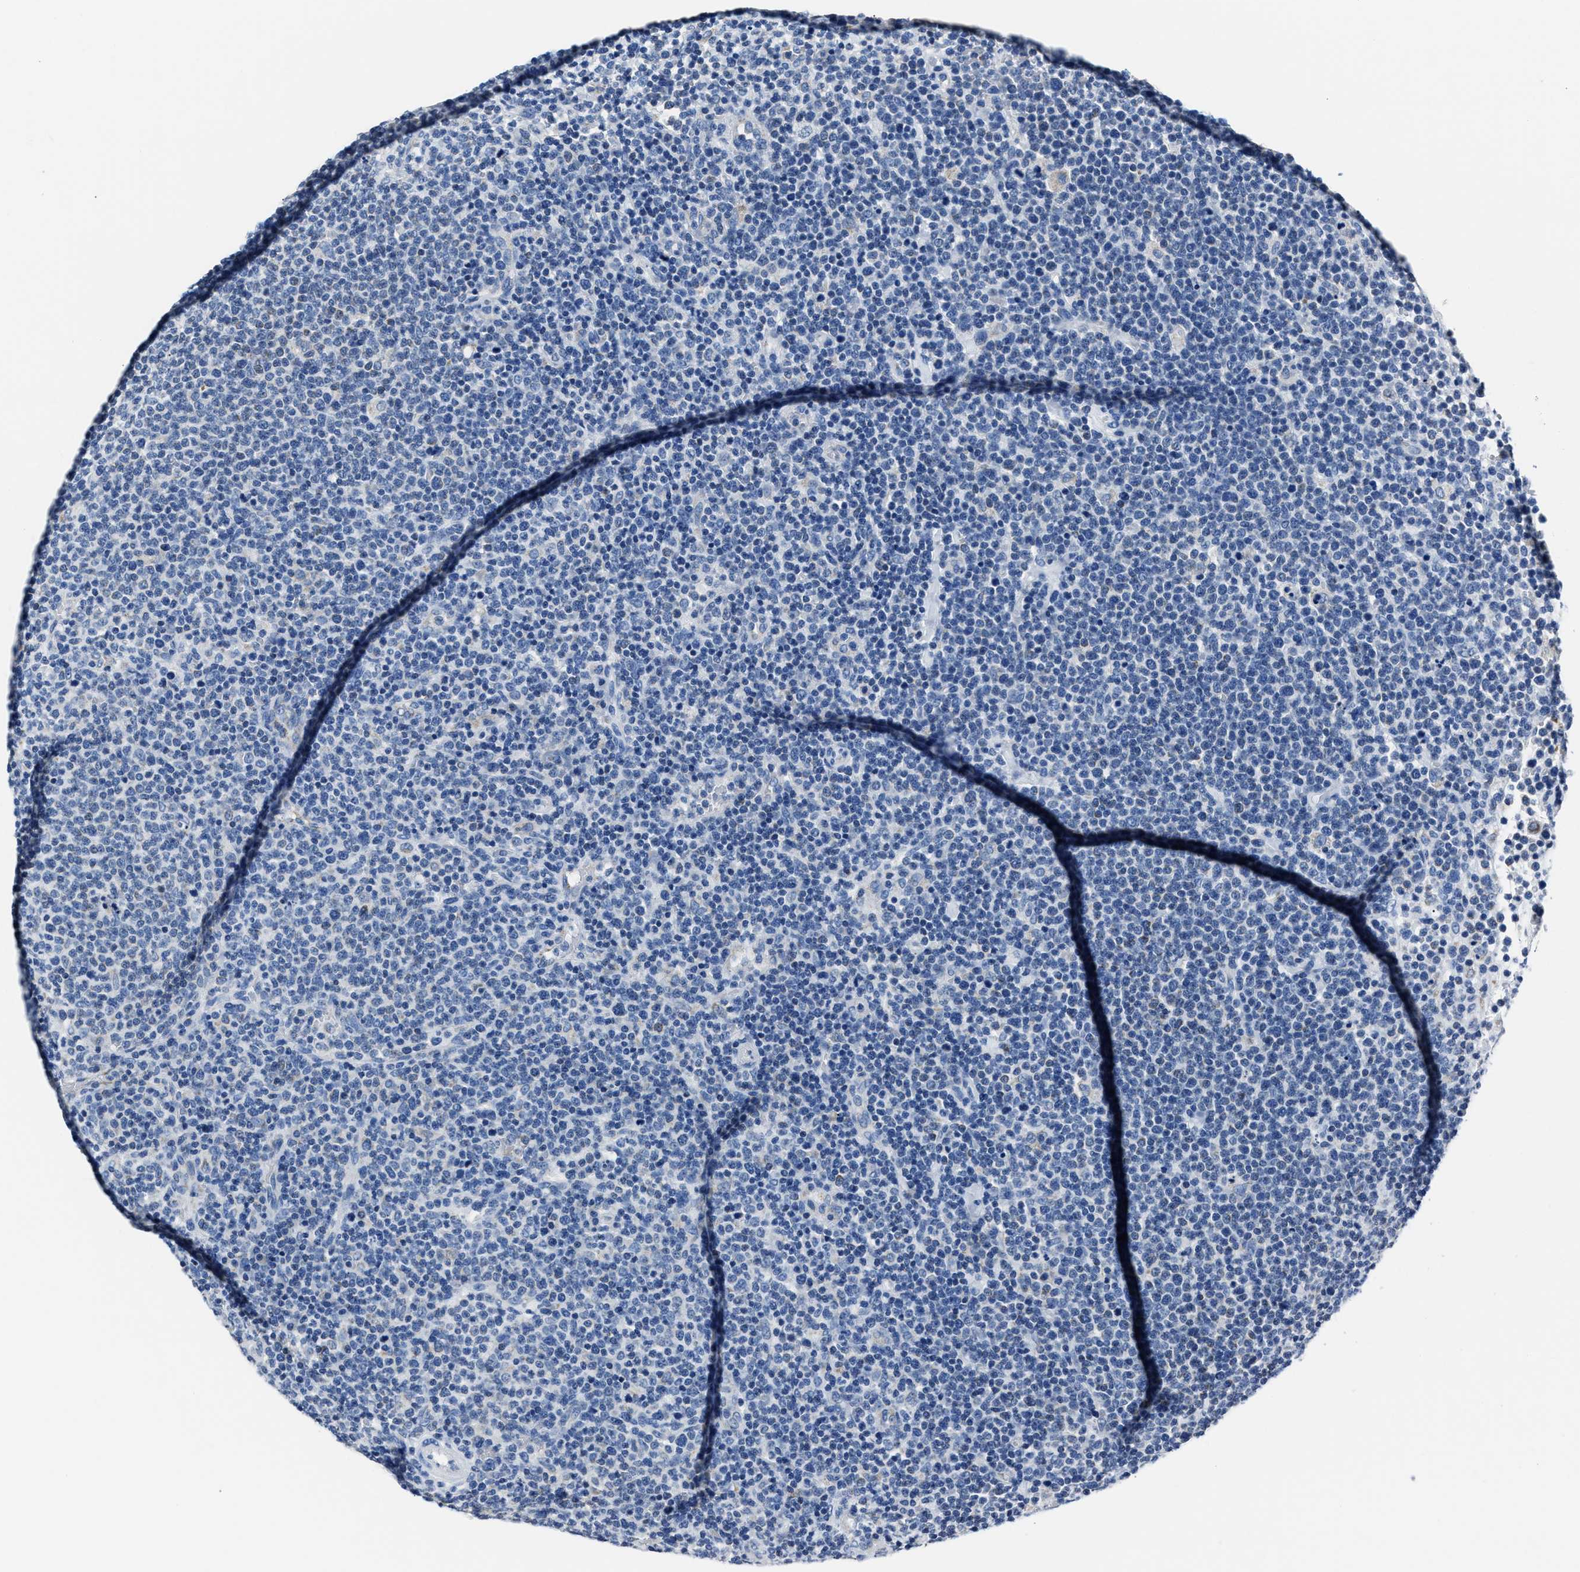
{"staining": {"intensity": "negative", "quantity": "none", "location": "none"}, "tissue": "lymphoma", "cell_type": "Tumor cells", "image_type": "cancer", "snomed": [{"axis": "morphology", "description": "Malignant lymphoma, non-Hodgkin's type, High grade"}, {"axis": "topography", "description": "Lymph node"}], "caption": "Micrograph shows no protein positivity in tumor cells of lymphoma tissue. (DAB (3,3'-diaminobenzidine) immunohistochemistry (IHC) with hematoxylin counter stain).", "gene": "AMACR", "patient": {"sex": "male", "age": 61}}